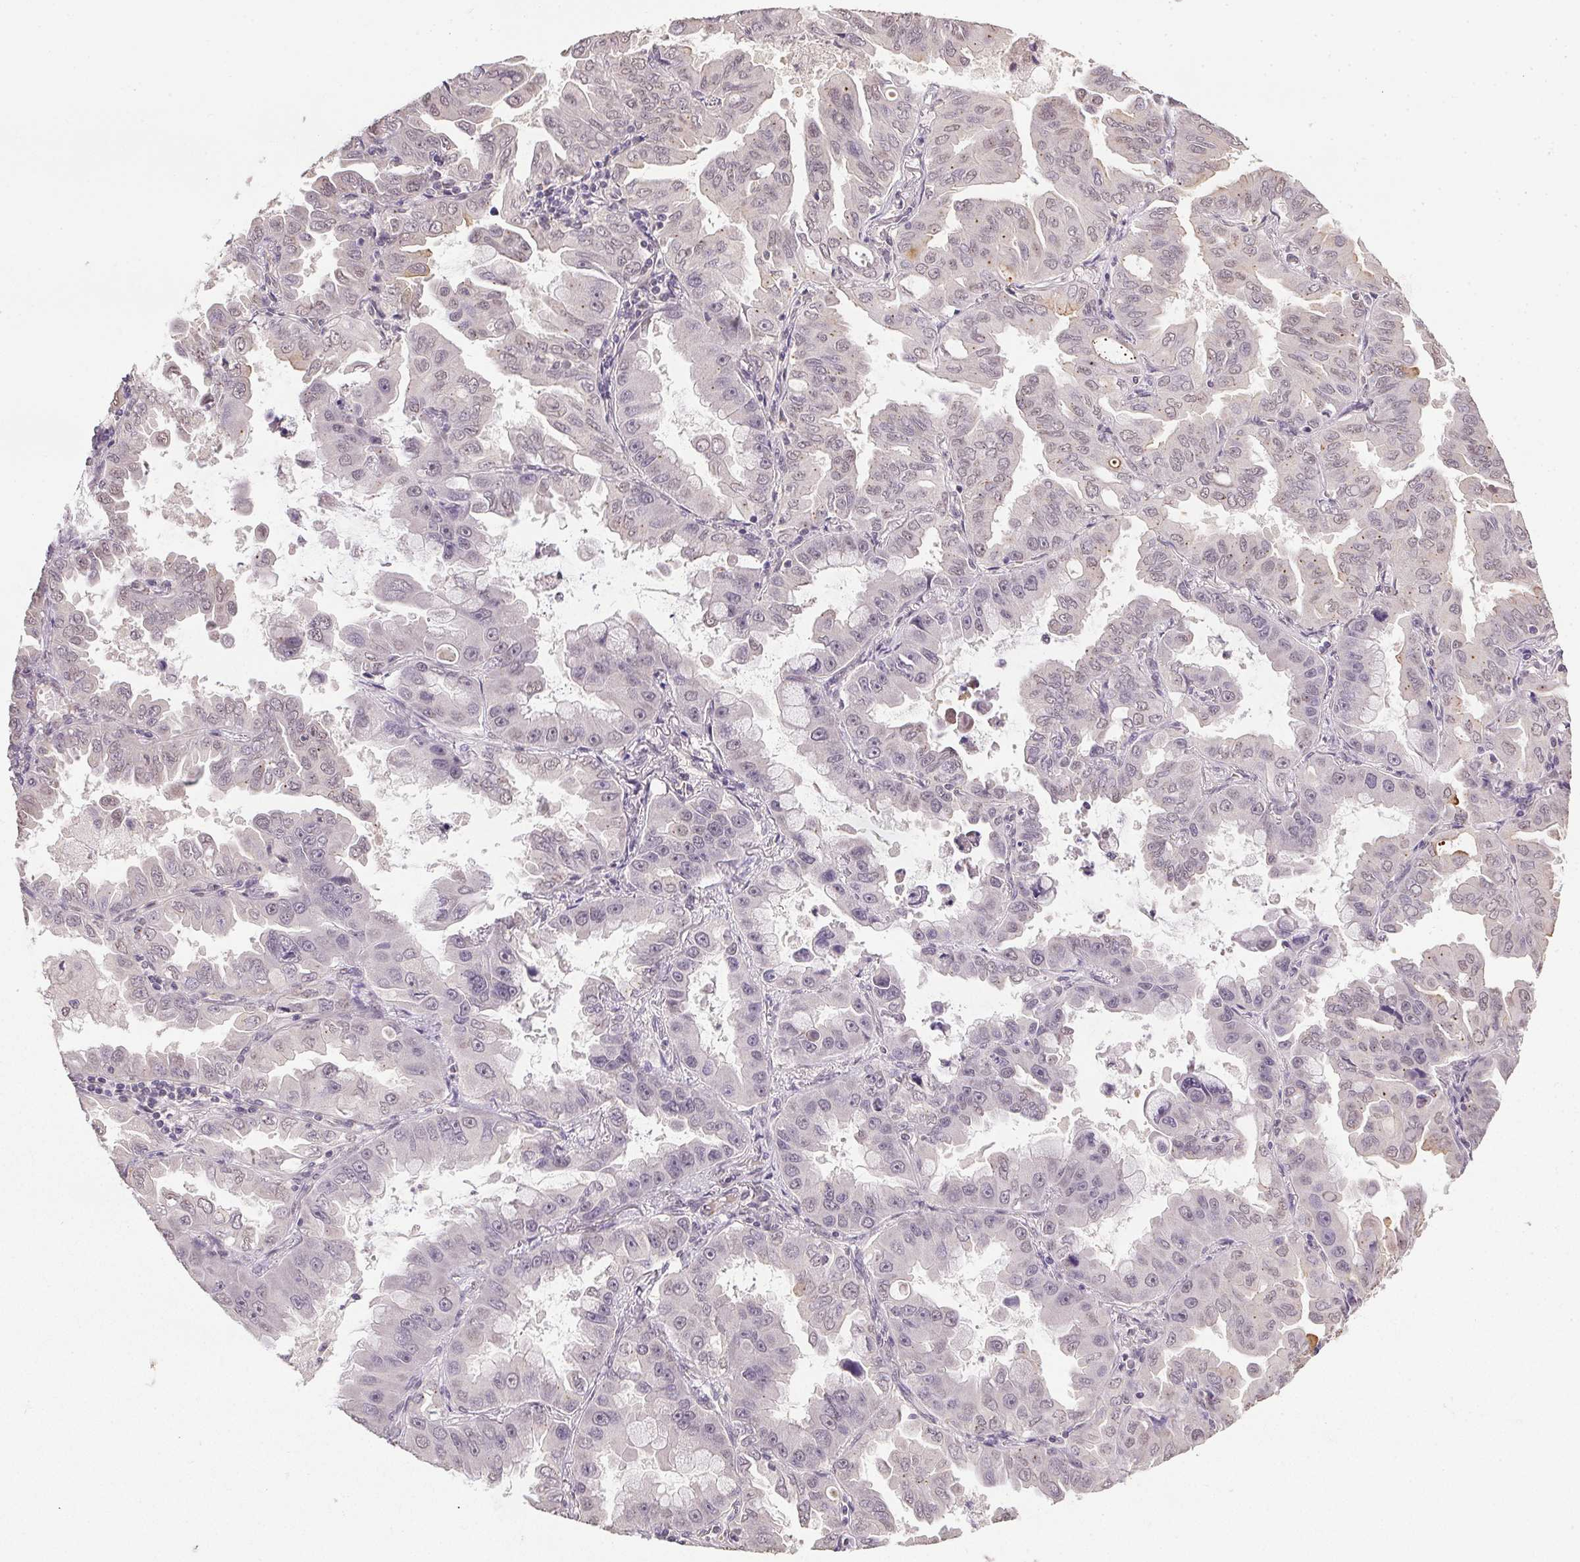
{"staining": {"intensity": "negative", "quantity": "none", "location": "none"}, "tissue": "lung cancer", "cell_type": "Tumor cells", "image_type": "cancer", "snomed": [{"axis": "morphology", "description": "Adenocarcinoma, NOS"}, {"axis": "topography", "description": "Lung"}], "caption": "A high-resolution image shows immunohistochemistry staining of lung adenocarcinoma, which displays no significant expression in tumor cells.", "gene": "PPP4R4", "patient": {"sex": "male", "age": 64}}